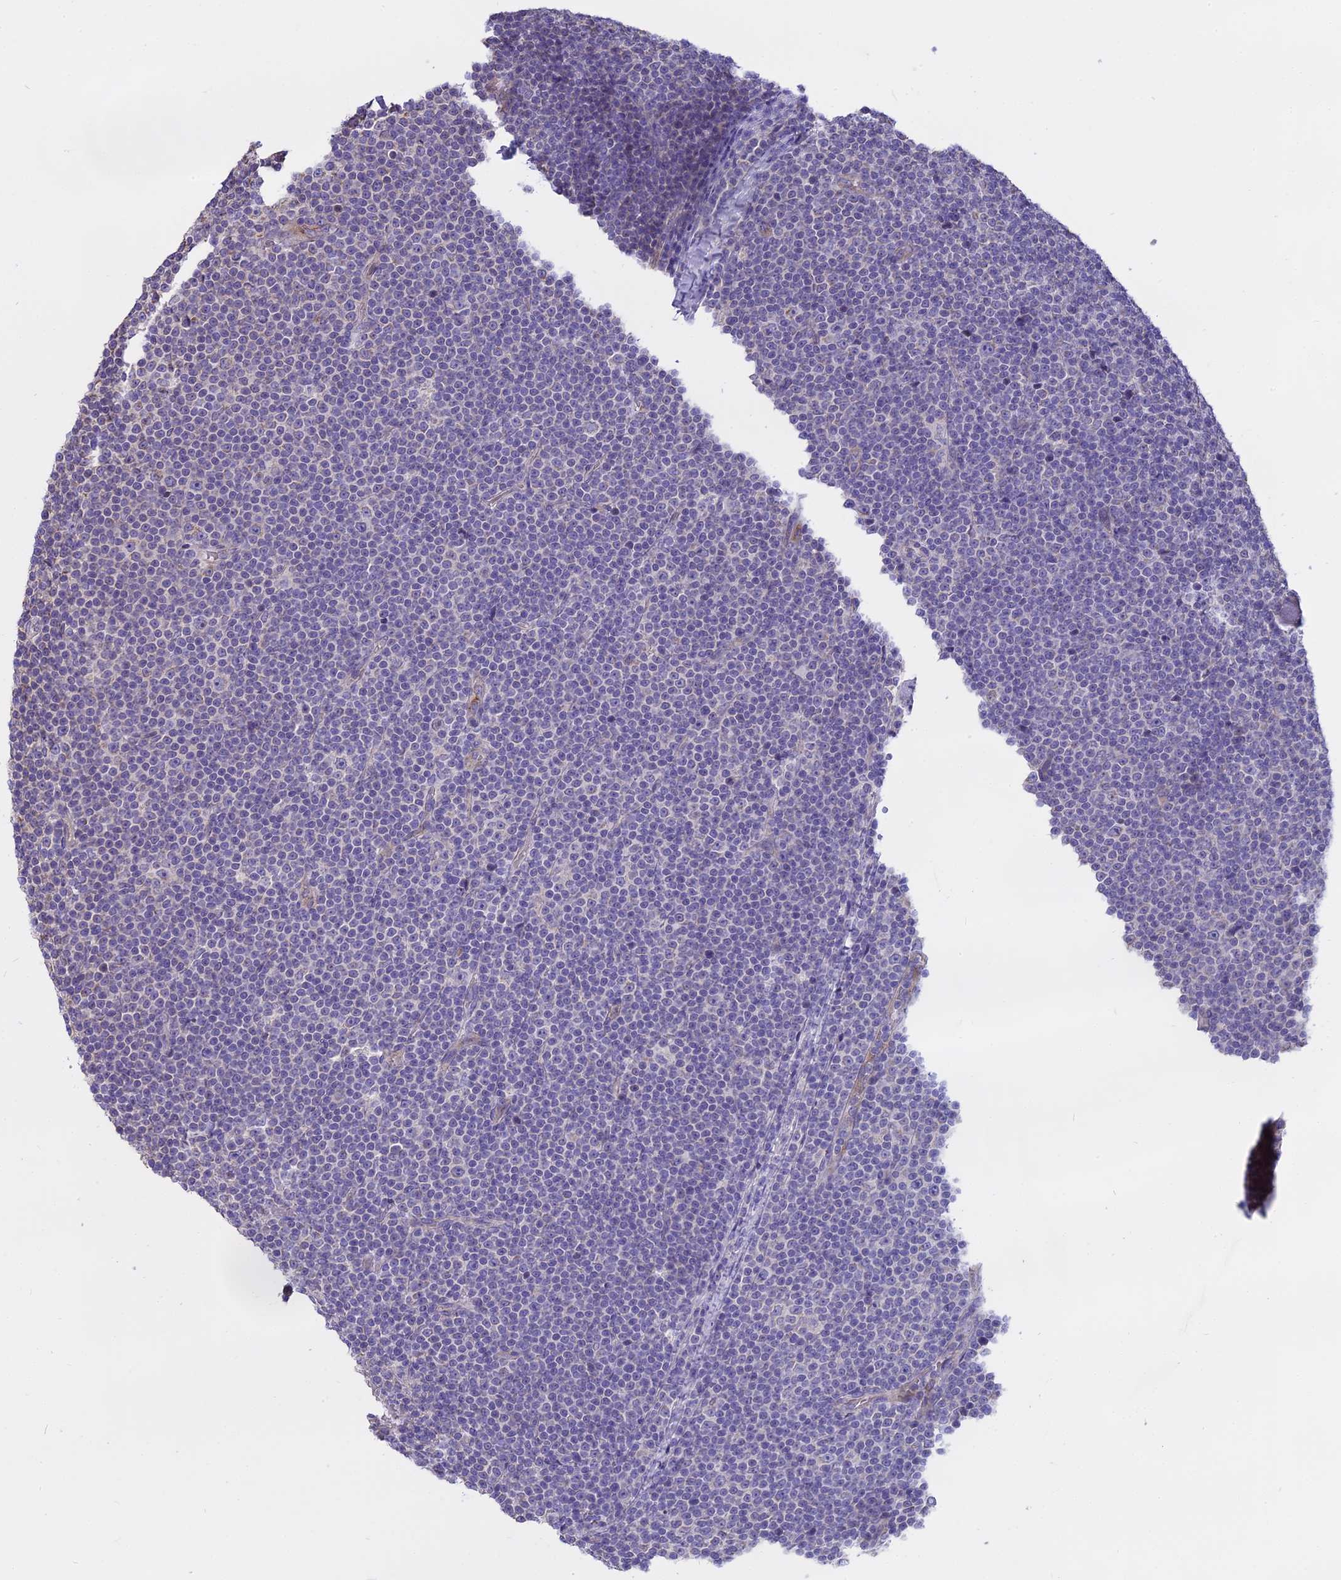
{"staining": {"intensity": "negative", "quantity": "none", "location": "none"}, "tissue": "lymphoma", "cell_type": "Tumor cells", "image_type": "cancer", "snomed": [{"axis": "morphology", "description": "Malignant lymphoma, non-Hodgkin's type, Low grade"}, {"axis": "topography", "description": "Lymph node"}], "caption": "High power microscopy histopathology image of an immunohistochemistry histopathology image of low-grade malignant lymphoma, non-Hodgkin's type, revealing no significant expression in tumor cells. The staining was performed using DAB to visualize the protein expression in brown, while the nuclei were stained in blue with hematoxylin (Magnification: 20x).", "gene": "WFDC2", "patient": {"sex": "female", "age": 67}}